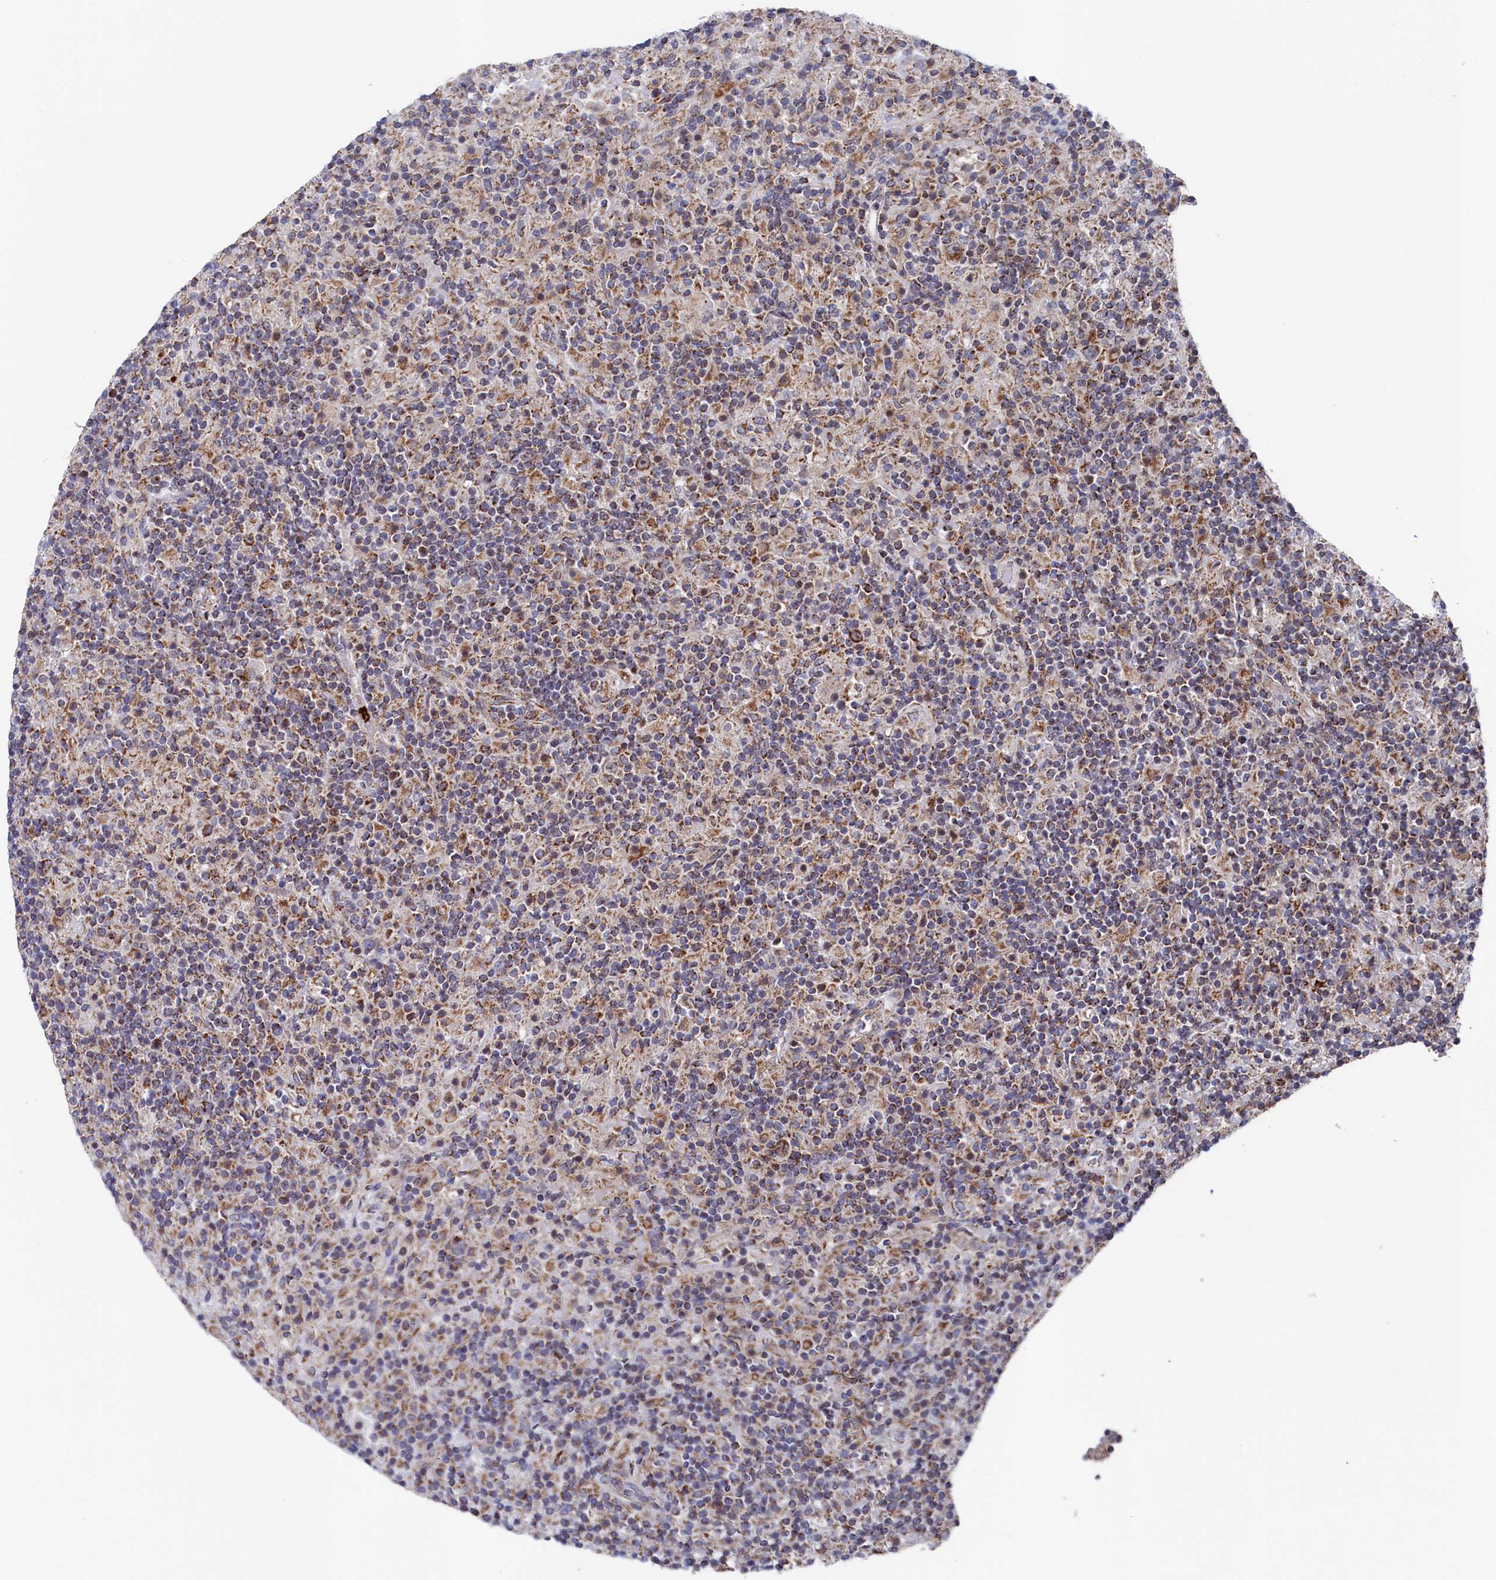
{"staining": {"intensity": "moderate", "quantity": ">75%", "location": "cytoplasmic/membranous"}, "tissue": "lymphoma", "cell_type": "Tumor cells", "image_type": "cancer", "snomed": [{"axis": "morphology", "description": "Hodgkin's disease, NOS"}, {"axis": "topography", "description": "Lymph node"}], "caption": "The image shows staining of lymphoma, revealing moderate cytoplasmic/membranous protein staining (brown color) within tumor cells. (DAB (3,3'-diaminobenzidine) IHC, brown staining for protein, blue staining for nuclei).", "gene": "CHCHD1", "patient": {"sex": "male", "age": 70}}